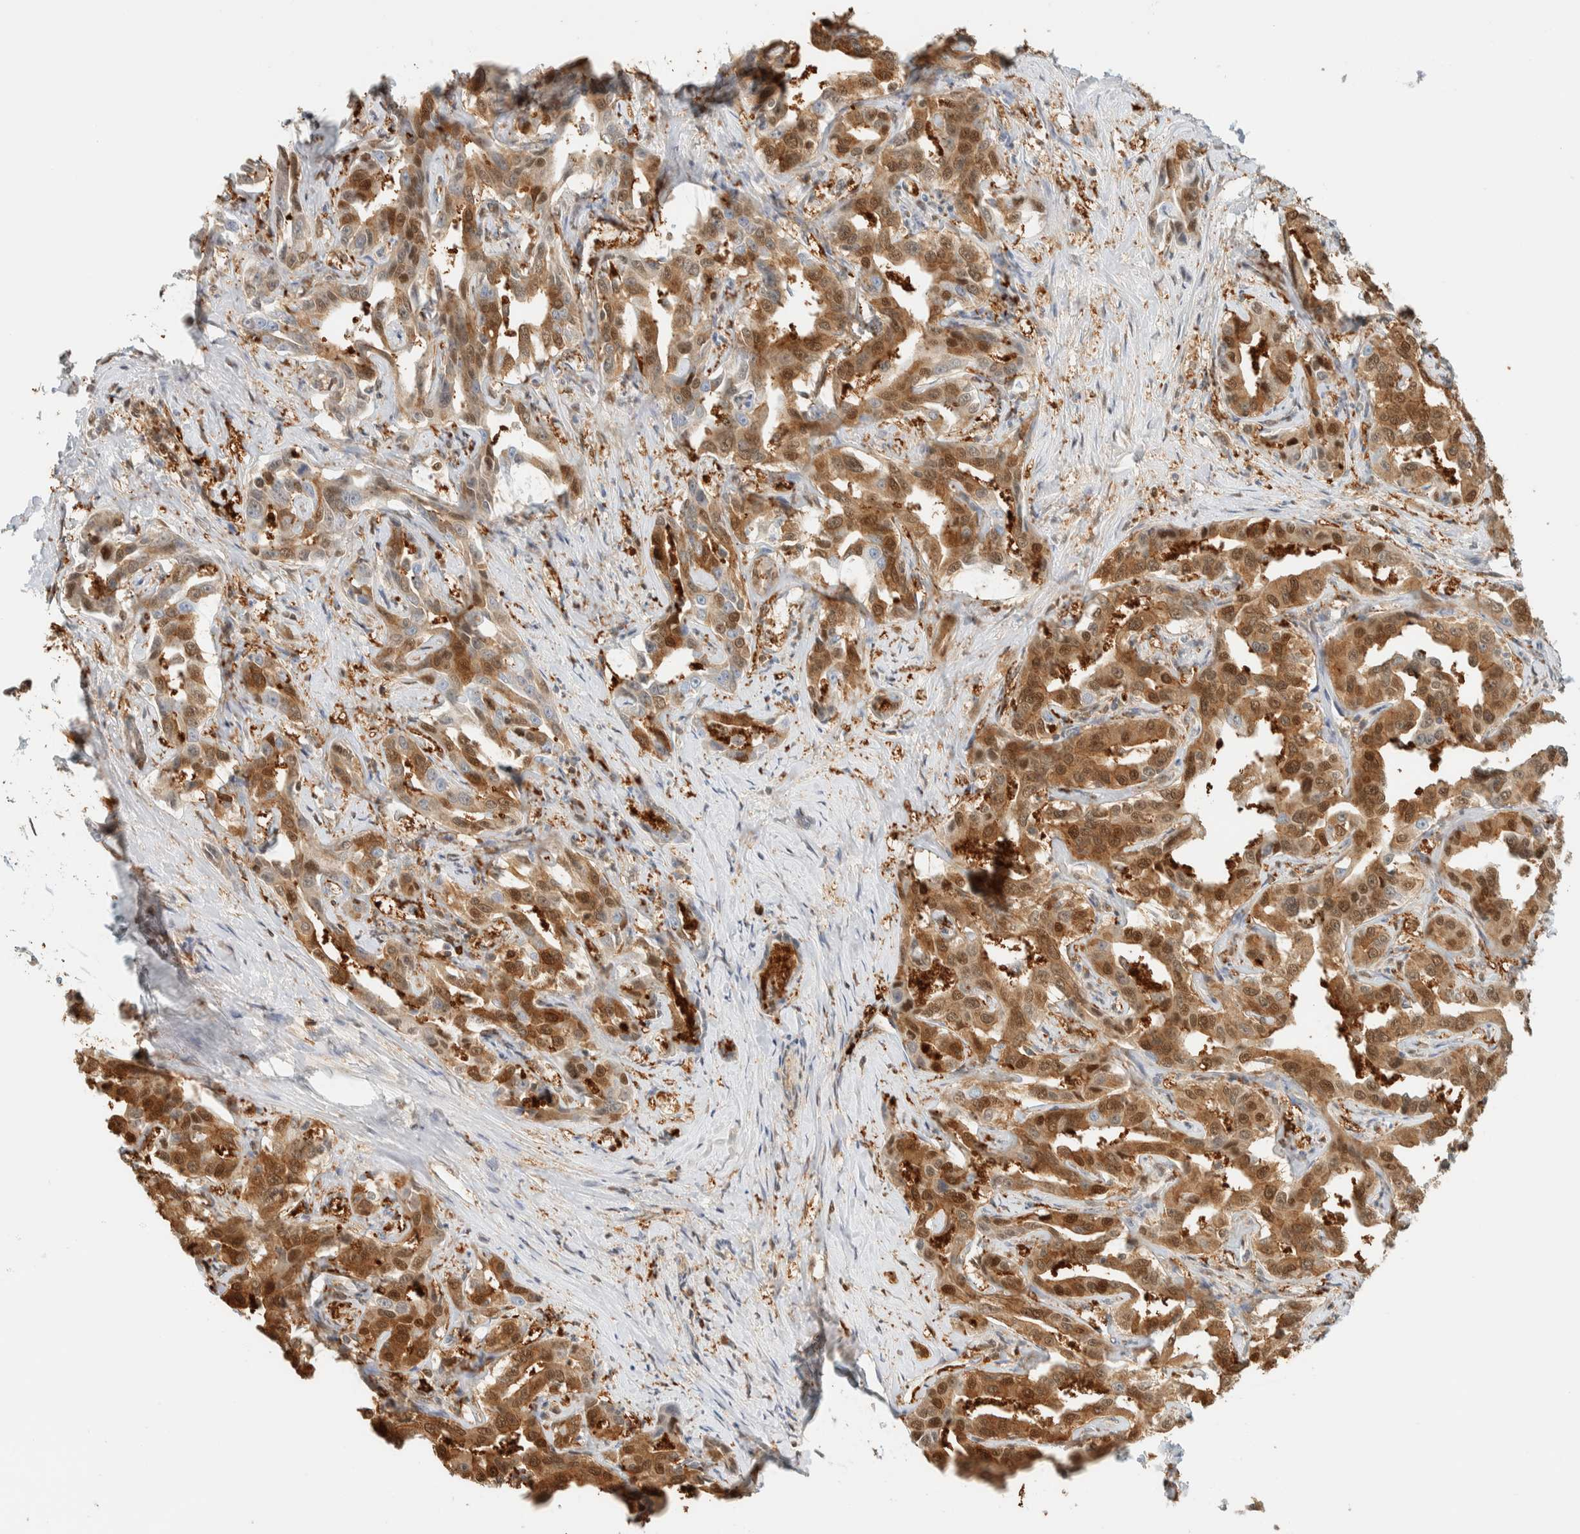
{"staining": {"intensity": "moderate", "quantity": ">75%", "location": "cytoplasmic/membranous,nuclear"}, "tissue": "liver cancer", "cell_type": "Tumor cells", "image_type": "cancer", "snomed": [{"axis": "morphology", "description": "Cholangiocarcinoma"}, {"axis": "topography", "description": "Liver"}], "caption": "Protein analysis of liver cholangiocarcinoma tissue exhibits moderate cytoplasmic/membranous and nuclear expression in about >75% of tumor cells.", "gene": "ZBTB37", "patient": {"sex": "male", "age": 59}}